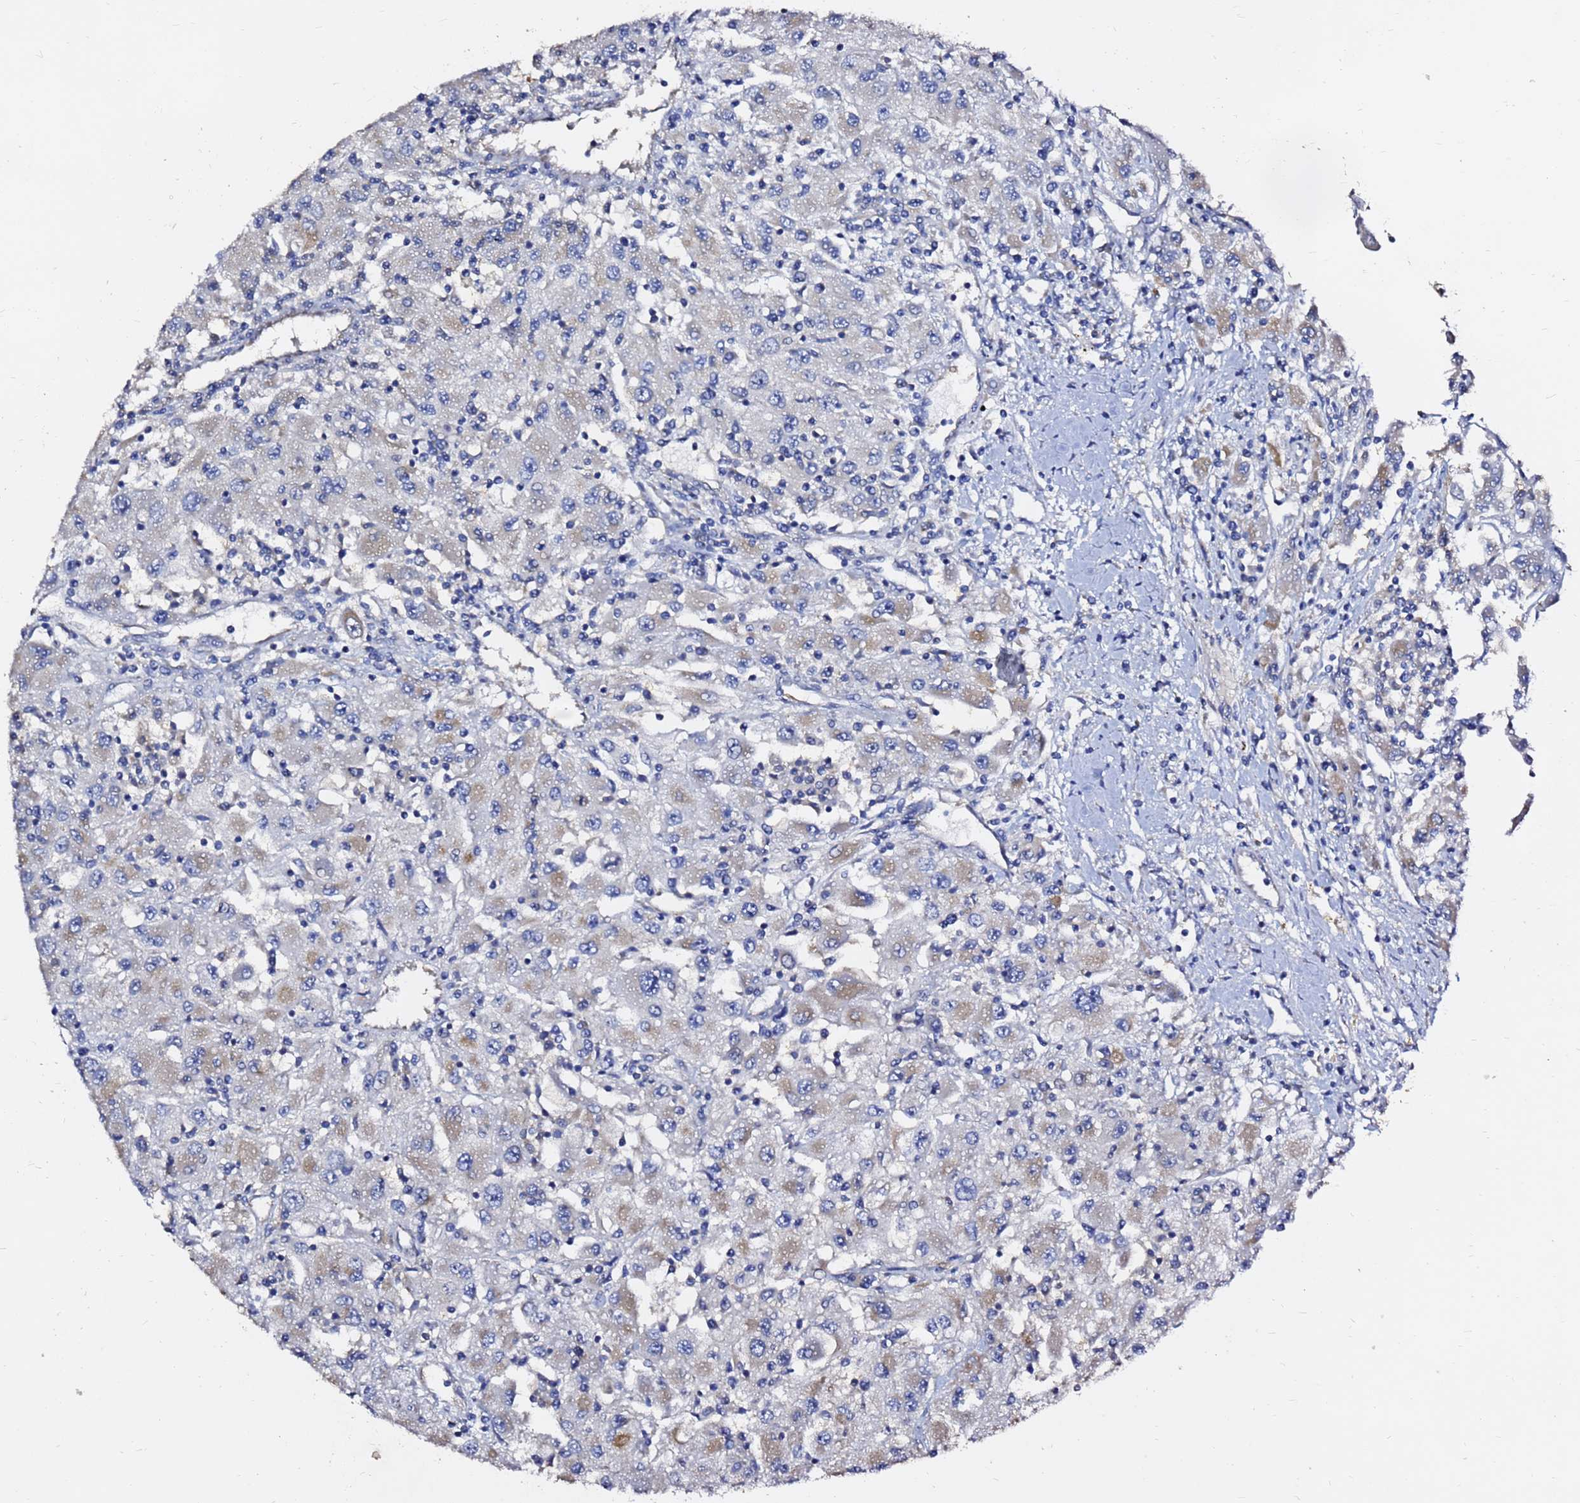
{"staining": {"intensity": "weak", "quantity": "25%-75%", "location": "cytoplasmic/membranous"}, "tissue": "renal cancer", "cell_type": "Tumor cells", "image_type": "cancer", "snomed": [{"axis": "morphology", "description": "Adenocarcinoma, NOS"}, {"axis": "topography", "description": "Kidney"}], "caption": "This is an image of immunohistochemistry (IHC) staining of renal cancer, which shows weak positivity in the cytoplasmic/membranous of tumor cells.", "gene": "FAM183A", "patient": {"sex": "female", "age": 67}}